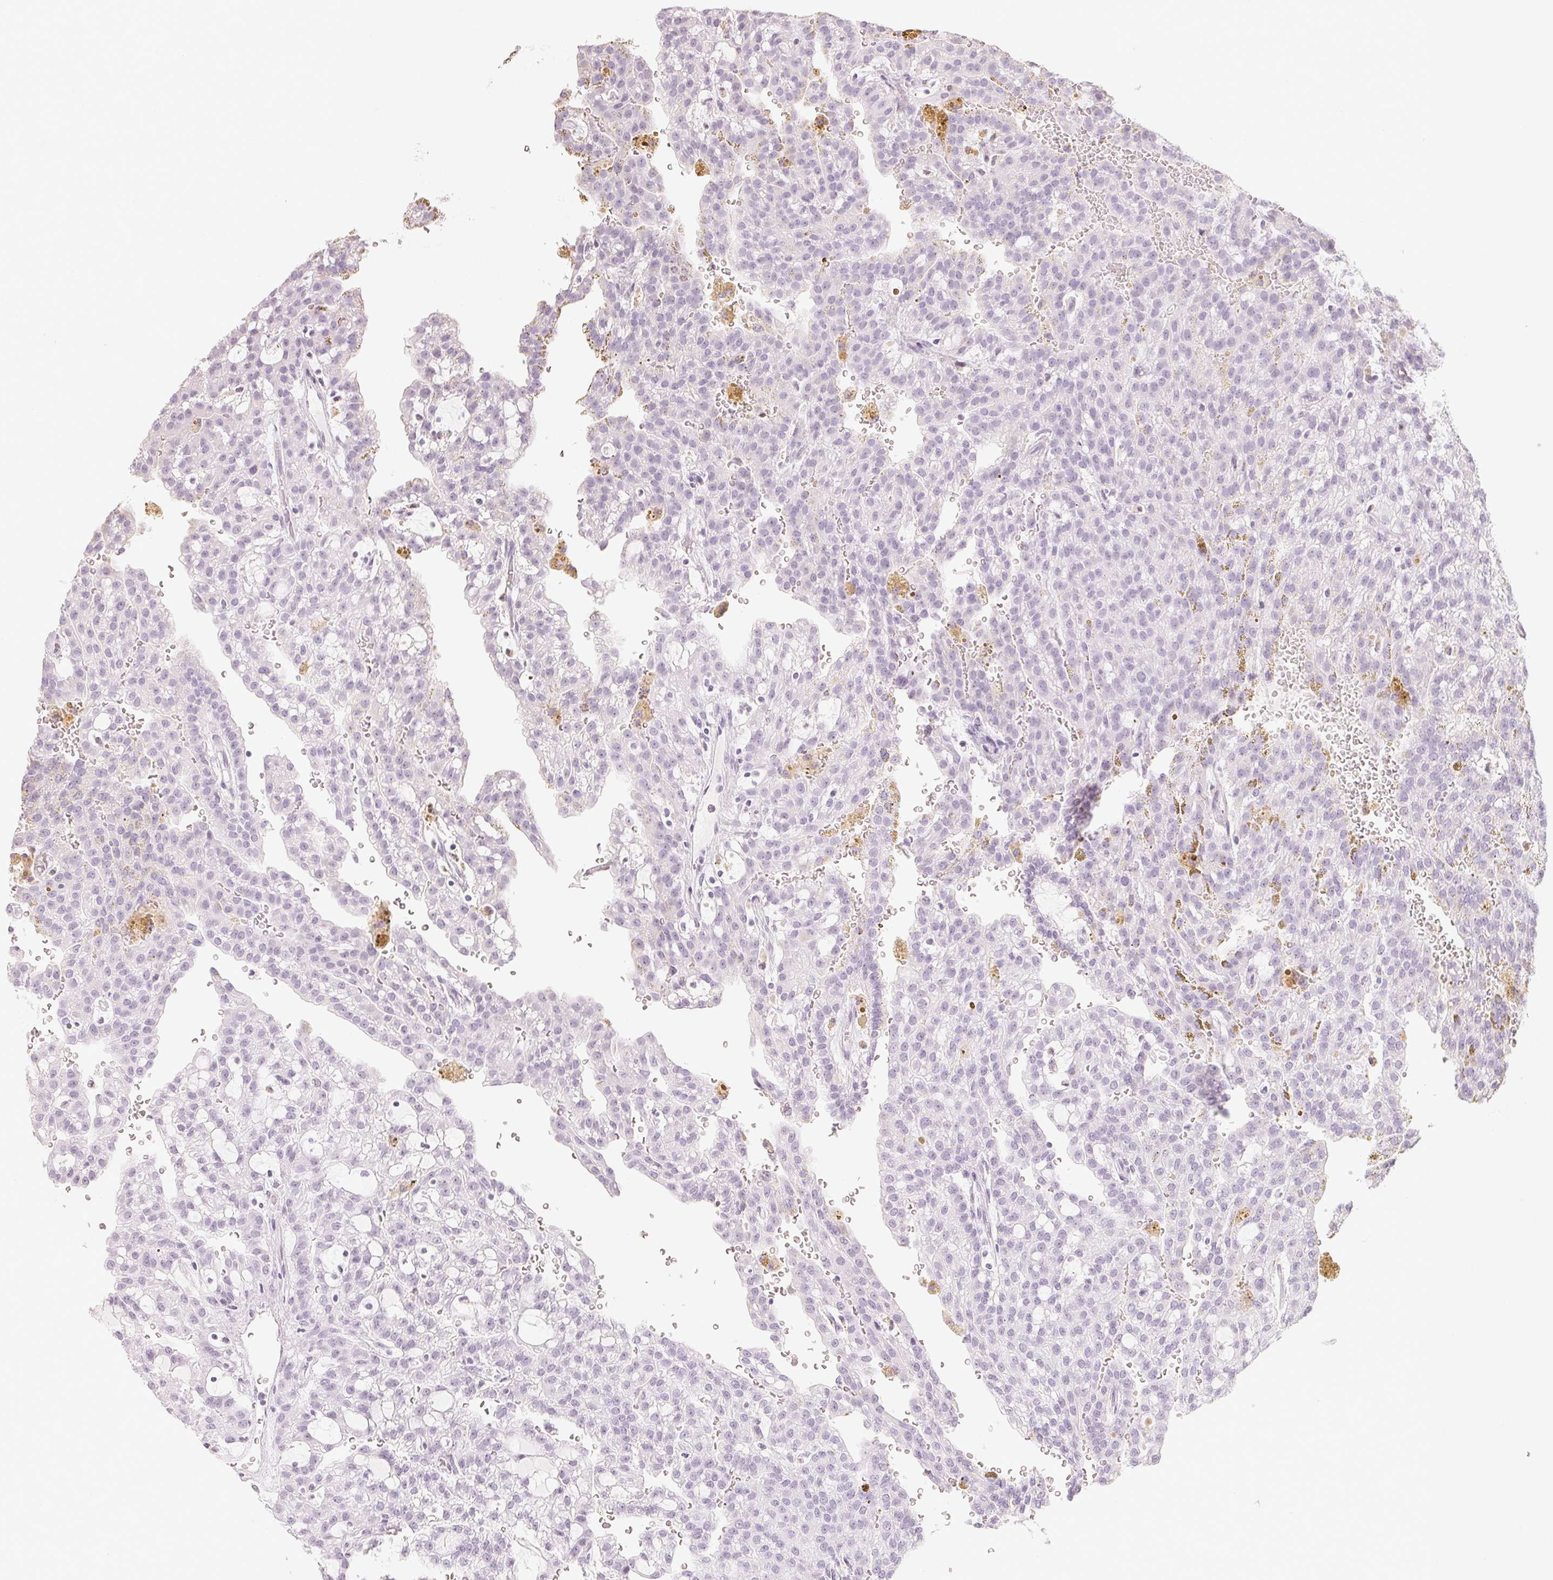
{"staining": {"intensity": "negative", "quantity": "none", "location": "none"}, "tissue": "renal cancer", "cell_type": "Tumor cells", "image_type": "cancer", "snomed": [{"axis": "morphology", "description": "Adenocarcinoma, NOS"}, {"axis": "topography", "description": "Kidney"}], "caption": "Tumor cells are negative for protein expression in human renal cancer. (Stains: DAB (3,3'-diaminobenzidine) IHC with hematoxylin counter stain, Microscopy: brightfield microscopy at high magnification).", "gene": "SLC22A8", "patient": {"sex": "male", "age": 63}}